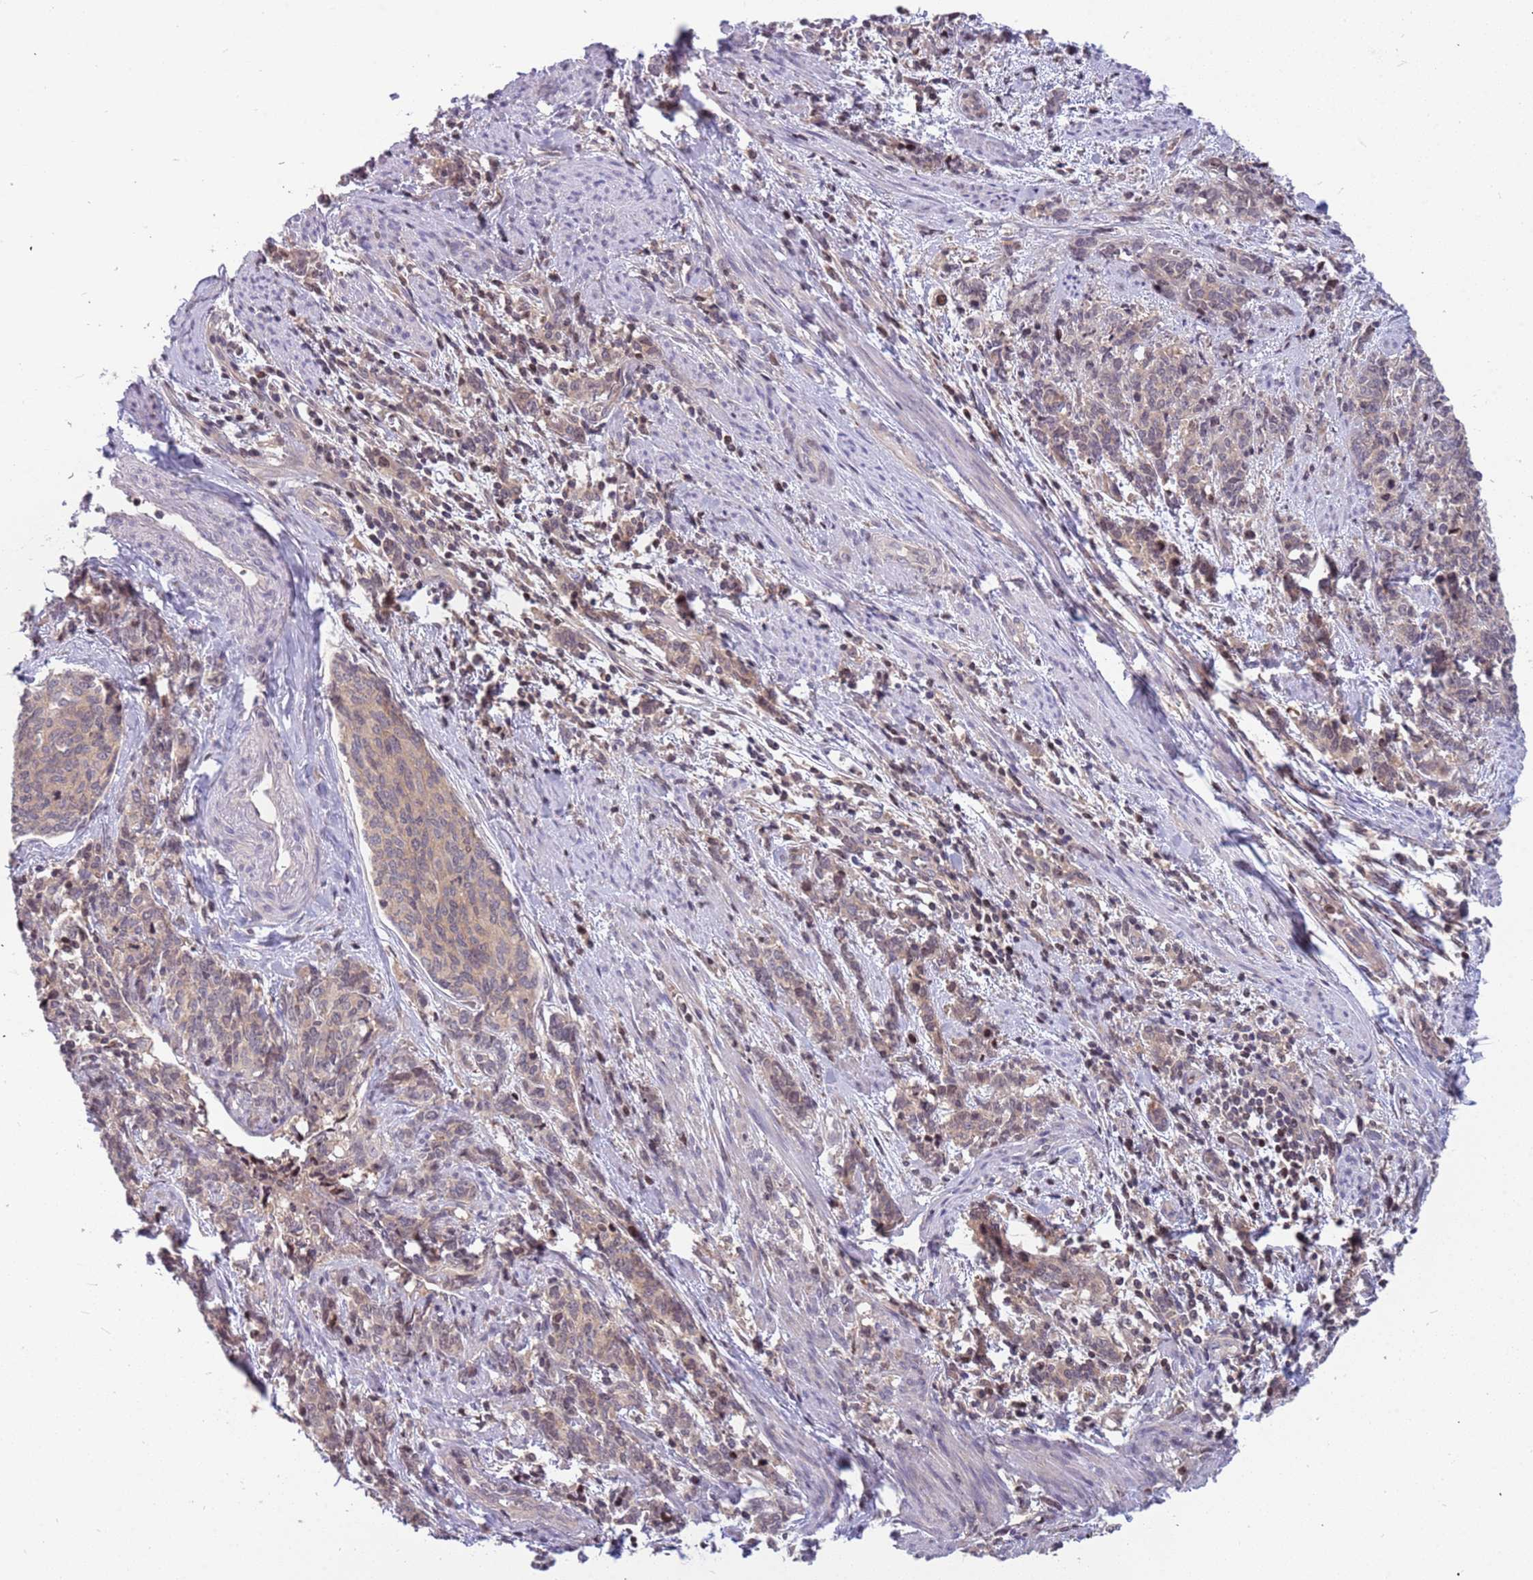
{"staining": {"intensity": "weak", "quantity": ">75%", "location": "cytoplasmic/membranous"}, "tissue": "cervical cancer", "cell_type": "Tumor cells", "image_type": "cancer", "snomed": [{"axis": "morphology", "description": "Squamous cell carcinoma, NOS"}, {"axis": "topography", "description": "Cervix"}], "caption": "This histopathology image reveals immunohistochemistry (IHC) staining of cervical cancer, with low weak cytoplasmic/membranous positivity in approximately >75% of tumor cells.", "gene": "ARHGEF5", "patient": {"sex": "female", "age": 60}}